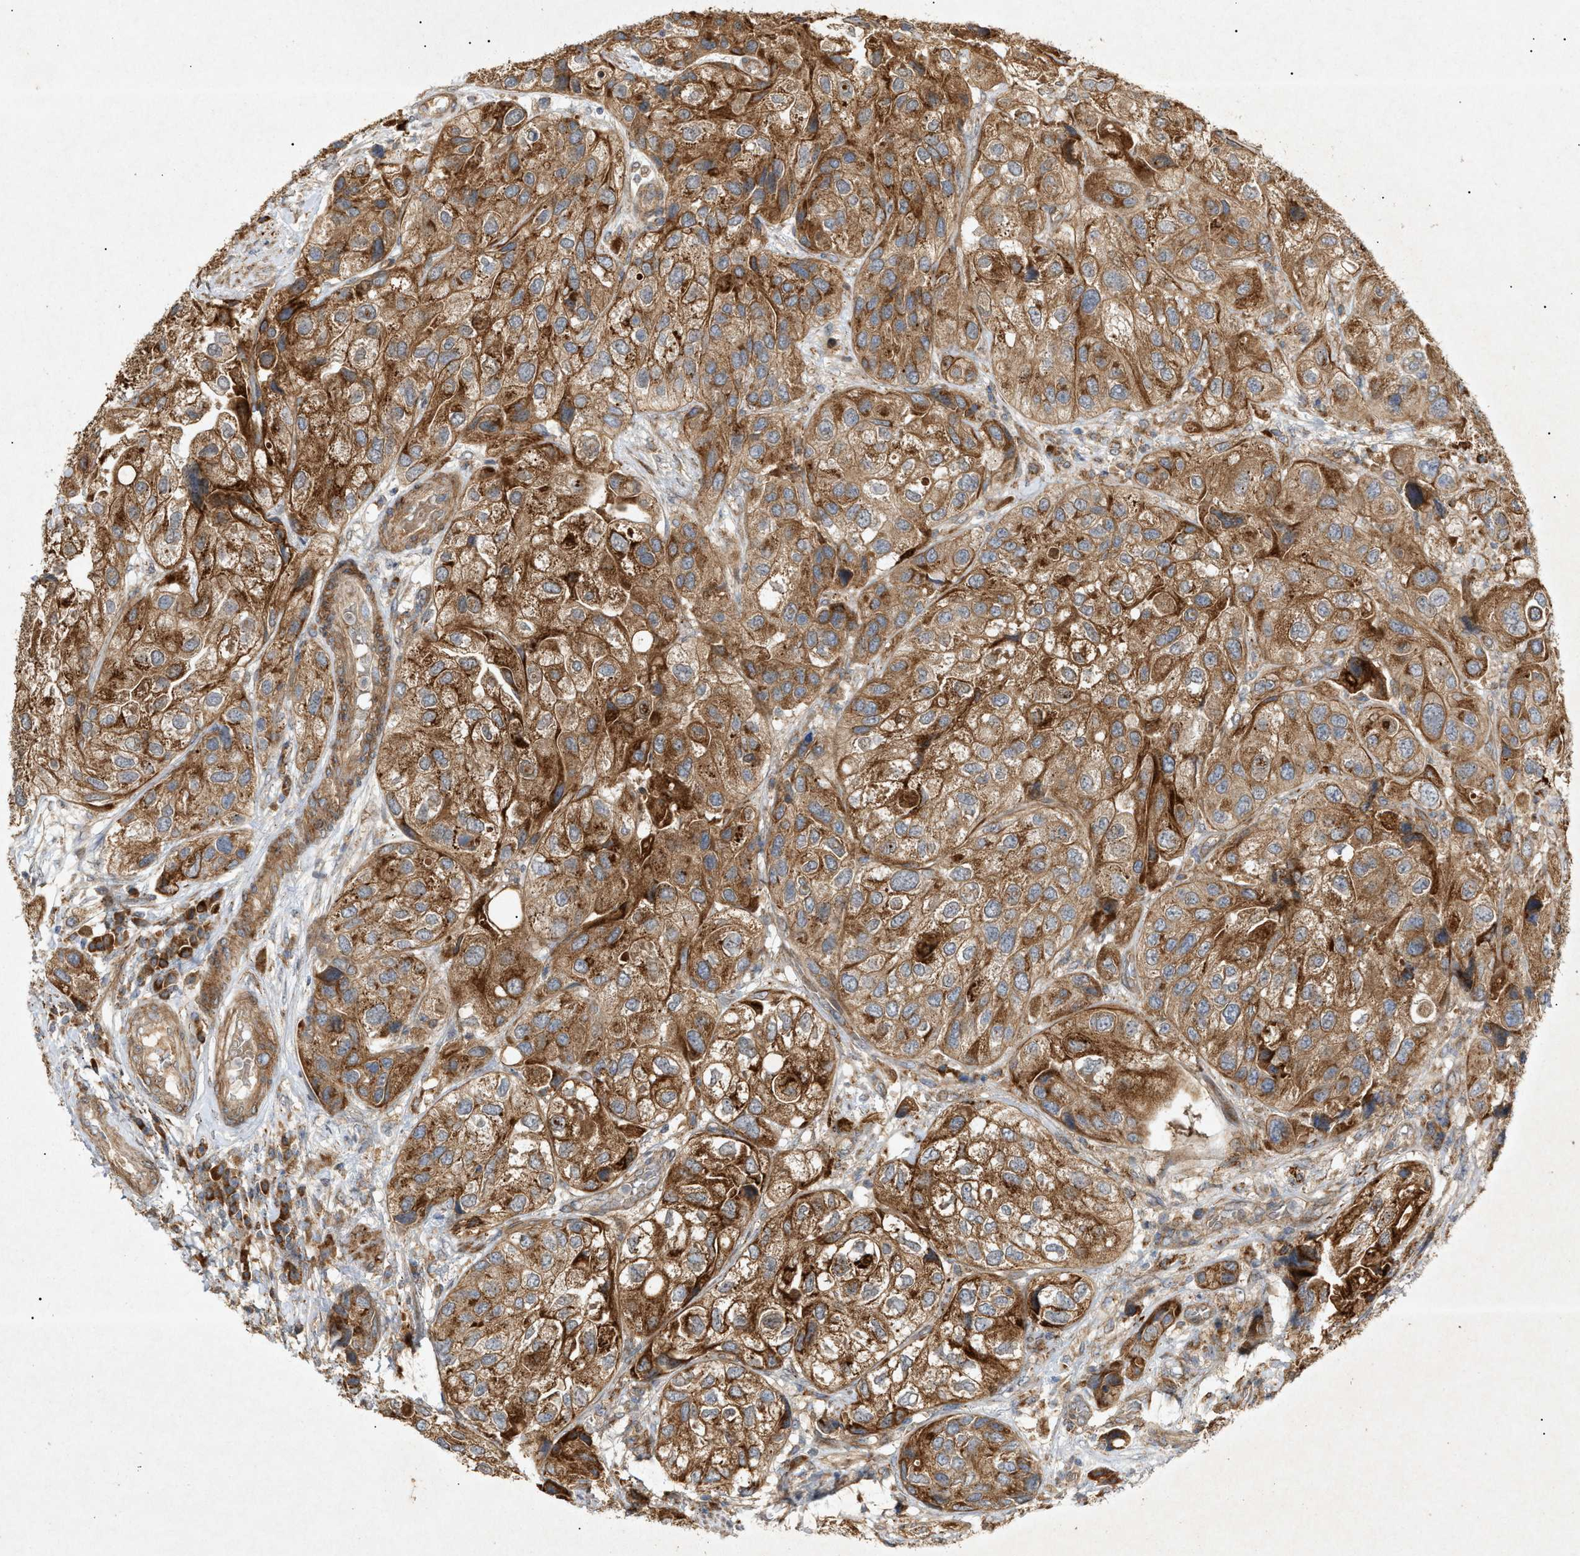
{"staining": {"intensity": "strong", "quantity": ">75%", "location": "cytoplasmic/membranous"}, "tissue": "urothelial cancer", "cell_type": "Tumor cells", "image_type": "cancer", "snomed": [{"axis": "morphology", "description": "Urothelial carcinoma, High grade"}, {"axis": "topography", "description": "Urinary bladder"}], "caption": "DAB immunohistochemical staining of high-grade urothelial carcinoma exhibits strong cytoplasmic/membranous protein positivity in about >75% of tumor cells.", "gene": "MTCH1", "patient": {"sex": "female", "age": 64}}